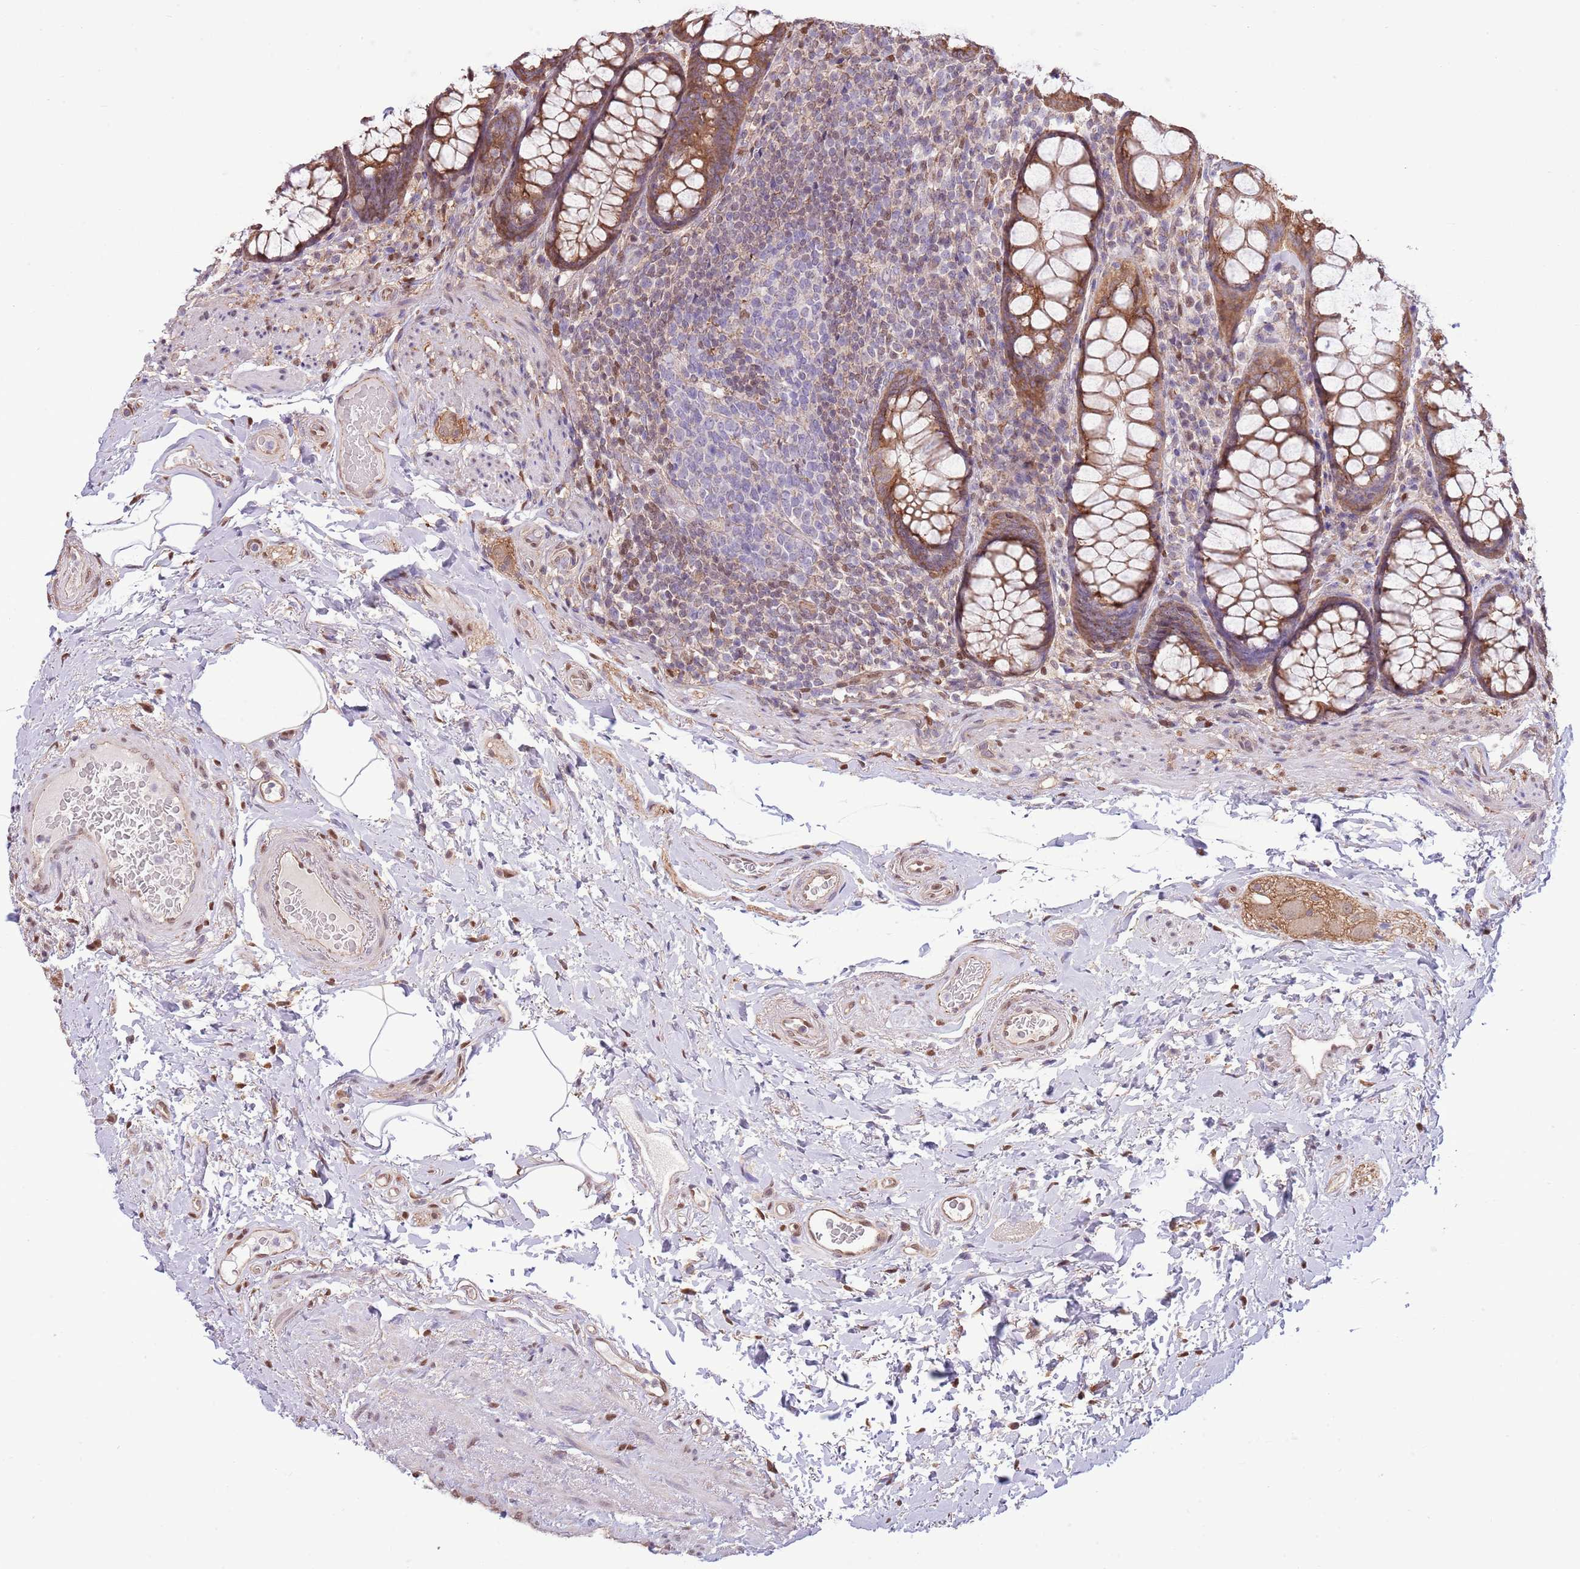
{"staining": {"intensity": "strong", "quantity": ">75%", "location": "cytoplasmic/membranous"}, "tissue": "rectum", "cell_type": "Glandular cells", "image_type": "normal", "snomed": [{"axis": "morphology", "description": "Normal tissue, NOS"}, {"axis": "topography", "description": "Rectum"}], "caption": "Immunohistochemical staining of normal human rectum exhibits high levels of strong cytoplasmic/membranous staining in about >75% of glandular cells.", "gene": "ARL2BP", "patient": {"sex": "male", "age": 83}}